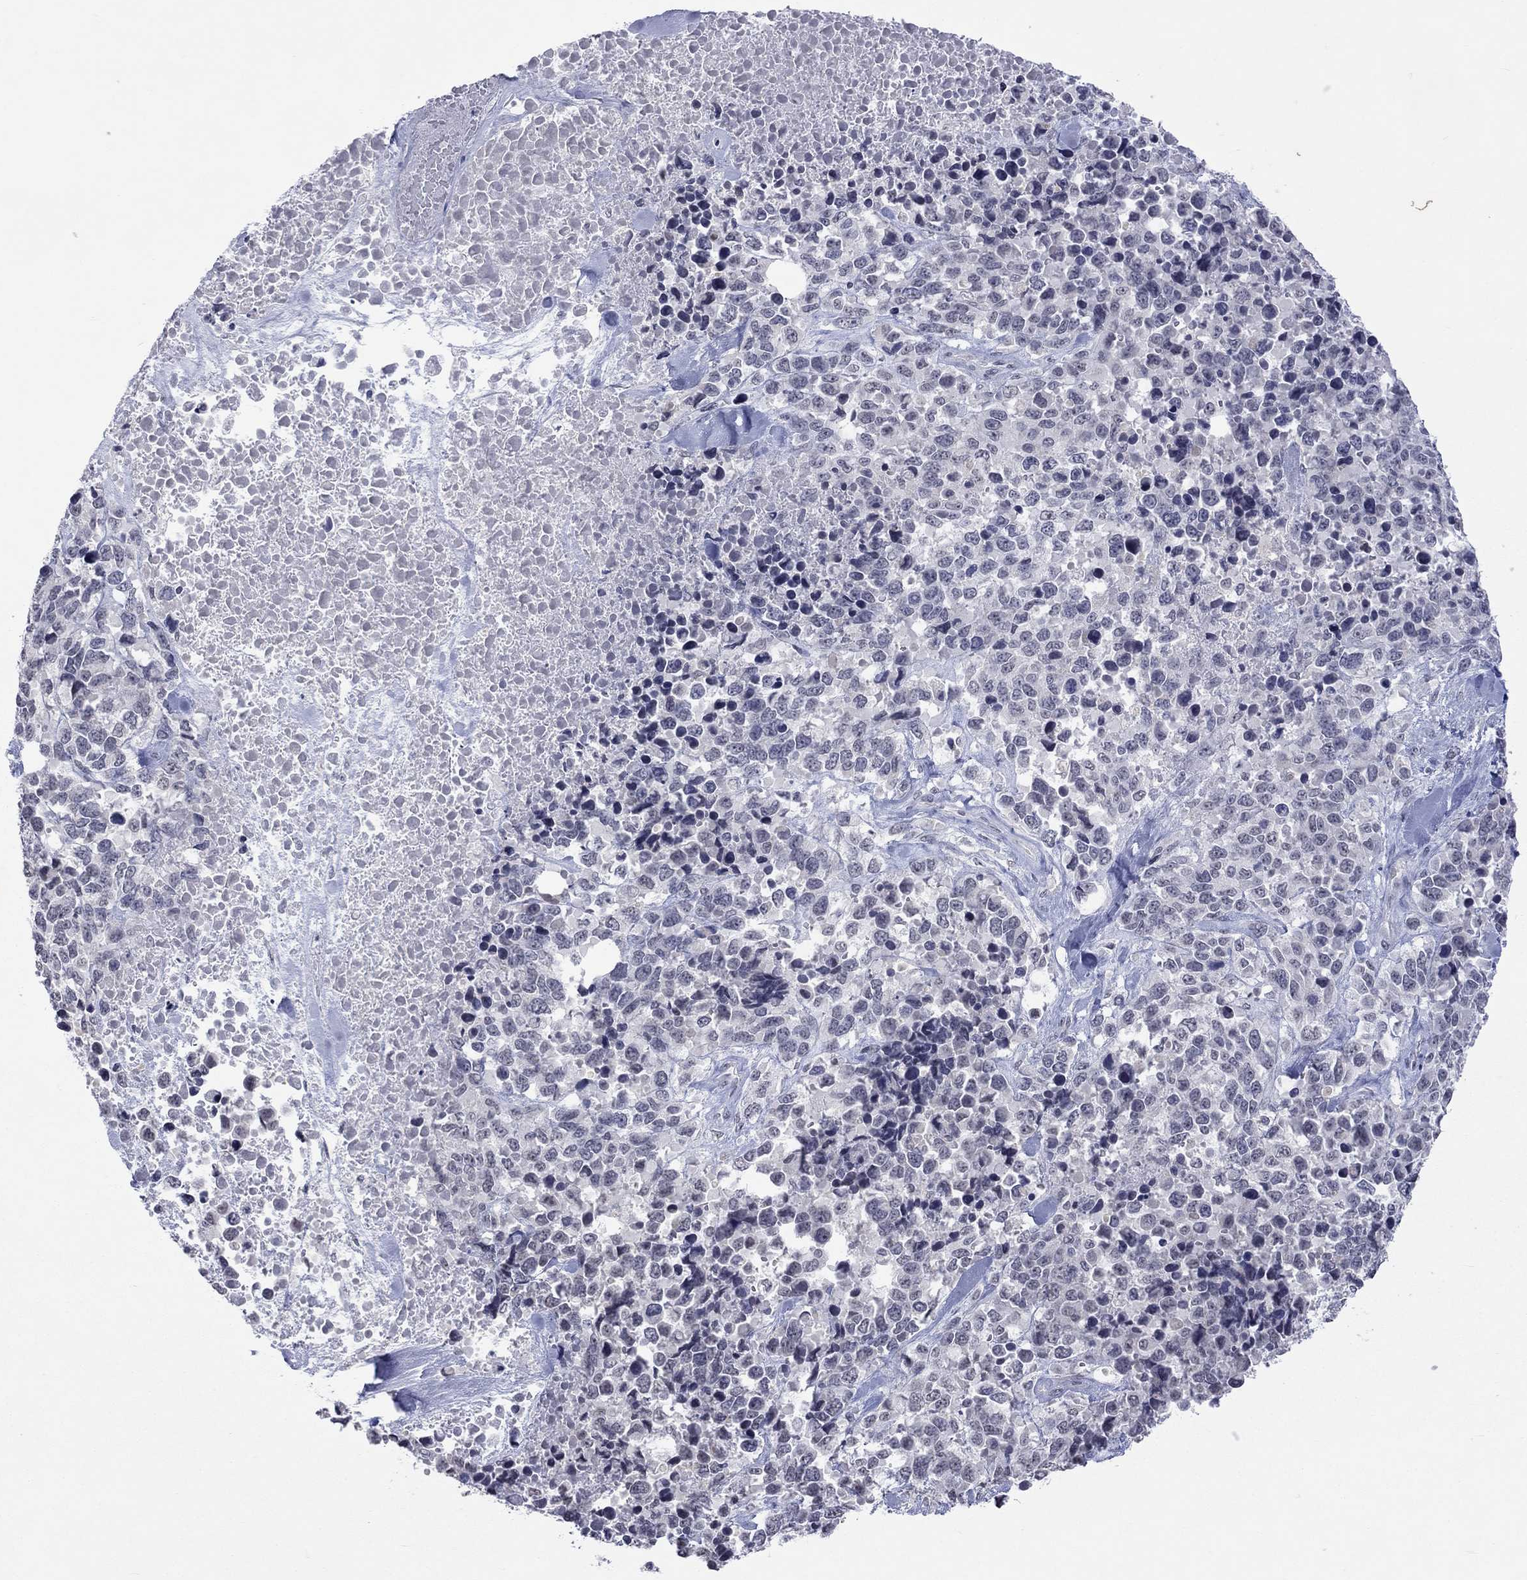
{"staining": {"intensity": "negative", "quantity": "none", "location": "none"}, "tissue": "melanoma", "cell_type": "Tumor cells", "image_type": "cancer", "snomed": [{"axis": "morphology", "description": "Malignant melanoma, Metastatic site"}, {"axis": "topography", "description": "Skin"}], "caption": "Immunohistochemistry (IHC) micrograph of neoplastic tissue: human melanoma stained with DAB exhibits no significant protein positivity in tumor cells.", "gene": "TMEM143", "patient": {"sex": "male", "age": 84}}